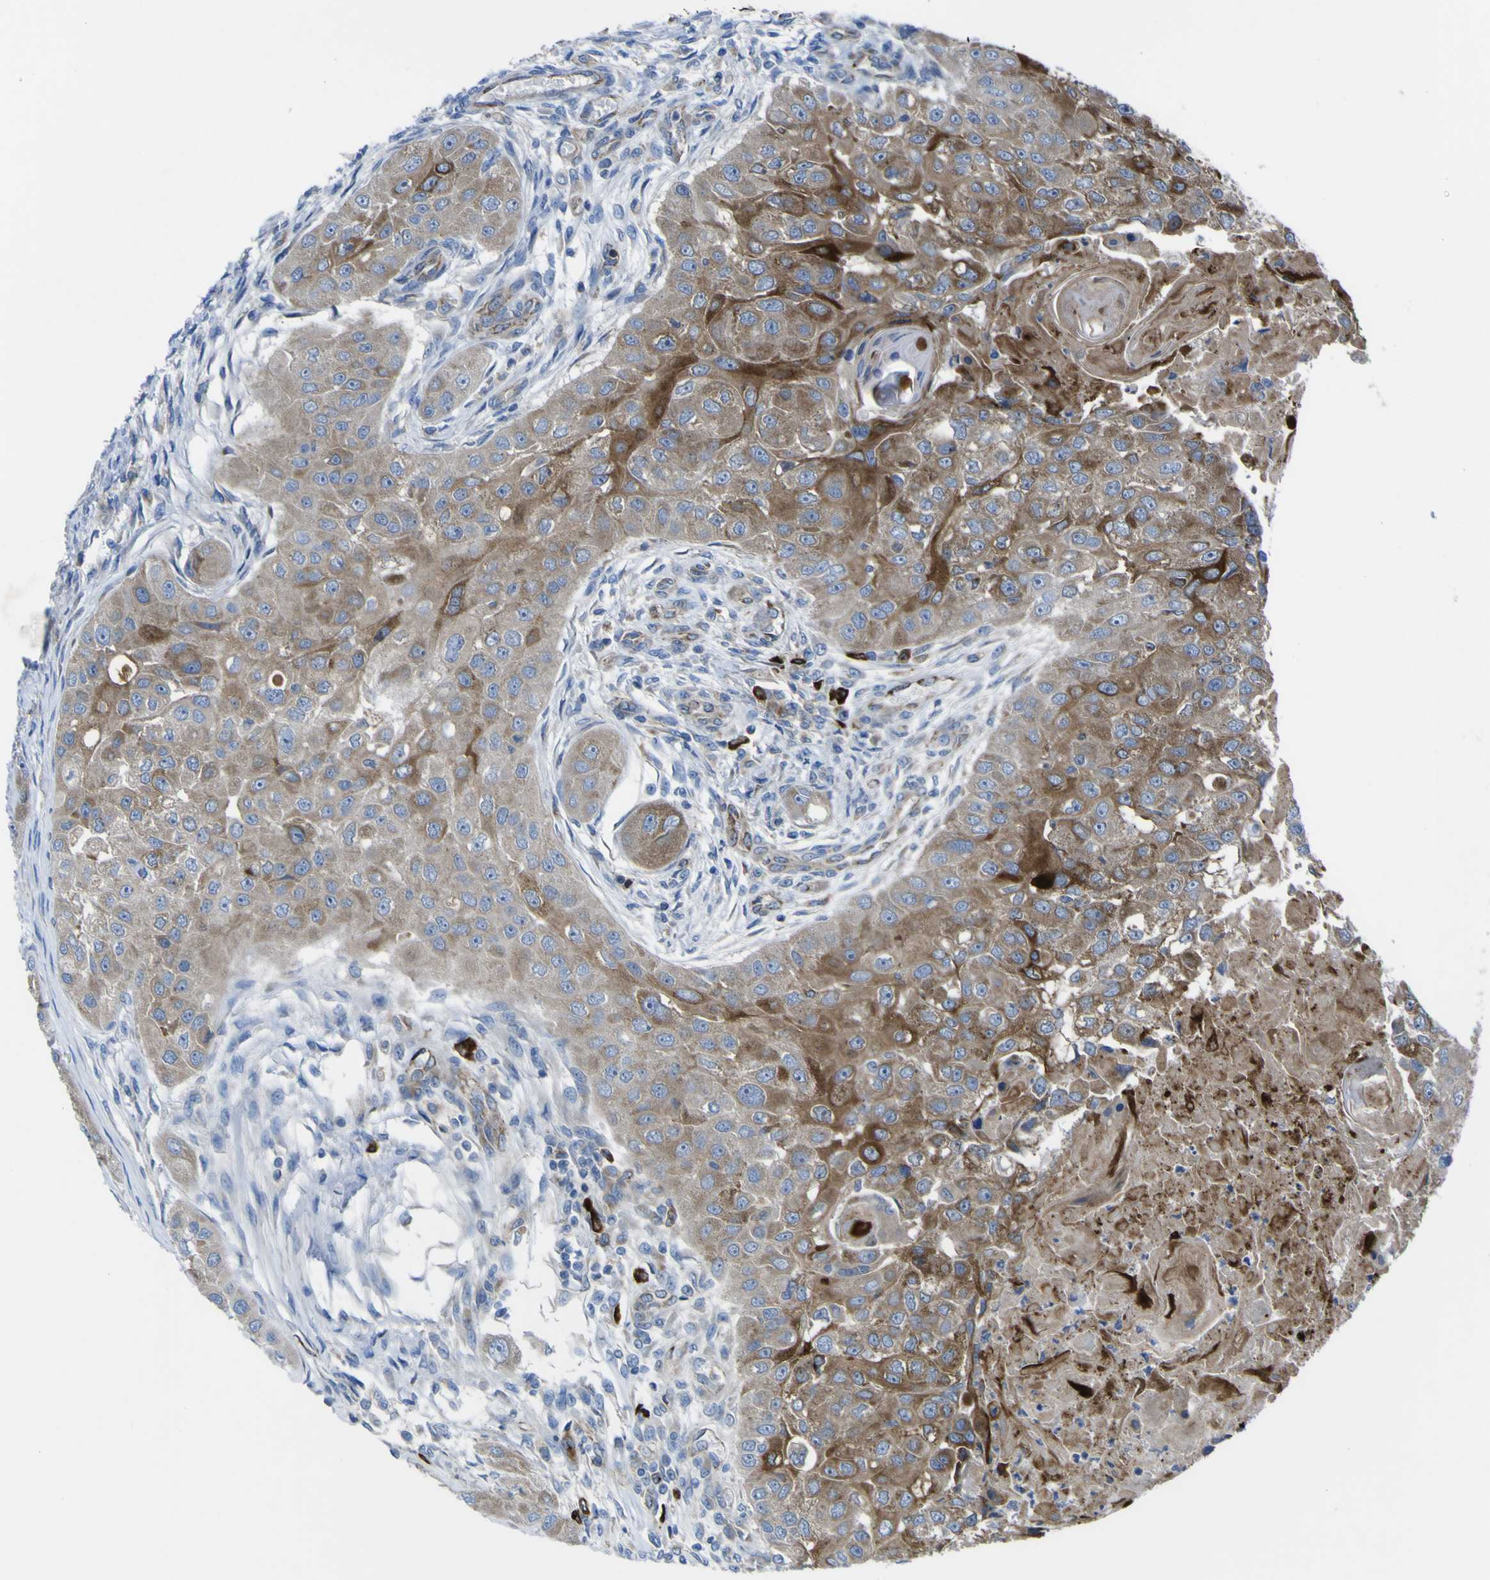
{"staining": {"intensity": "moderate", "quantity": ">75%", "location": "cytoplasmic/membranous"}, "tissue": "head and neck cancer", "cell_type": "Tumor cells", "image_type": "cancer", "snomed": [{"axis": "morphology", "description": "Normal tissue, NOS"}, {"axis": "morphology", "description": "Squamous cell carcinoma, NOS"}, {"axis": "topography", "description": "Skeletal muscle"}, {"axis": "topography", "description": "Head-Neck"}], "caption": "Protein staining exhibits moderate cytoplasmic/membranous staining in approximately >75% of tumor cells in head and neck cancer (squamous cell carcinoma).", "gene": "CST3", "patient": {"sex": "male", "age": 51}}